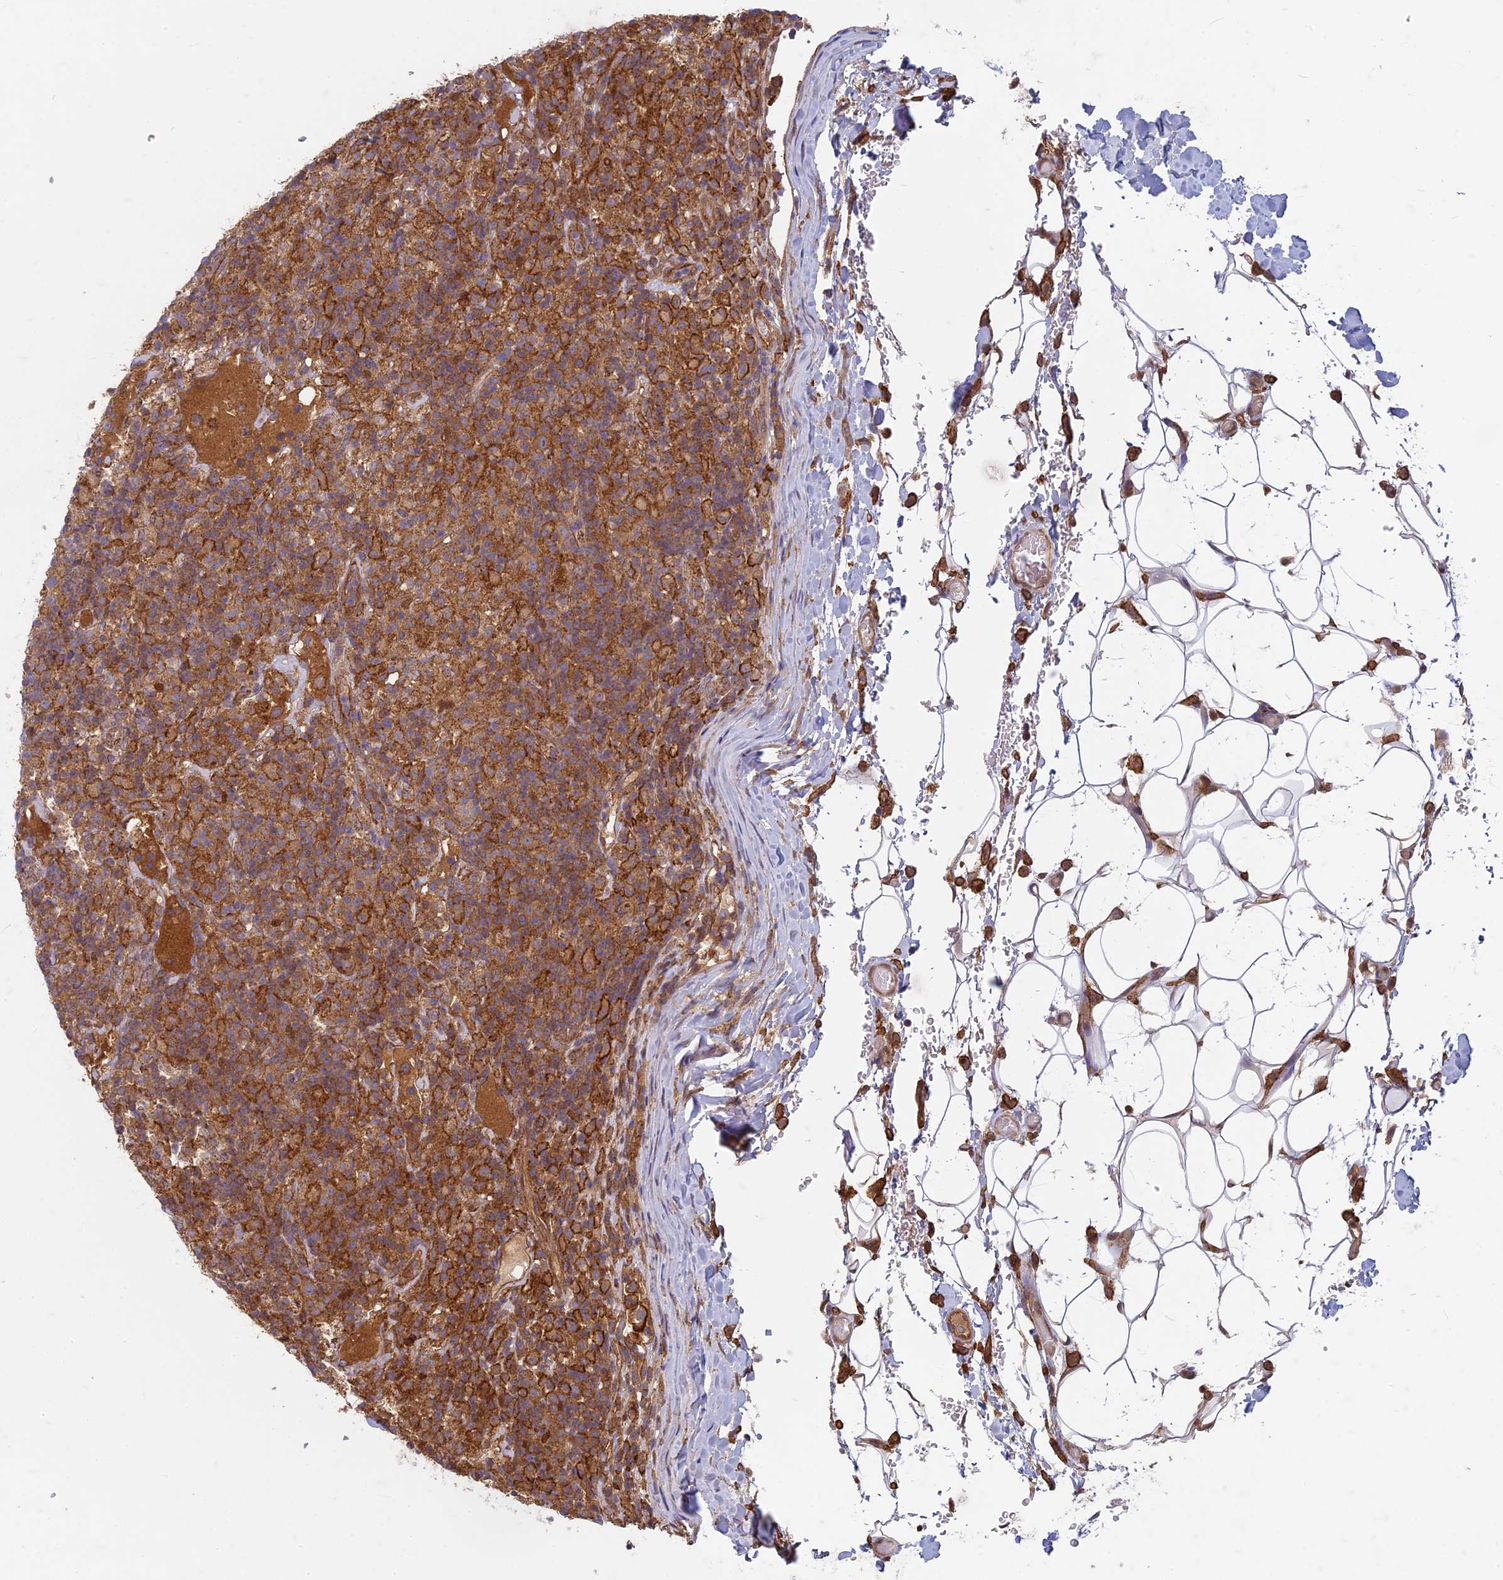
{"staining": {"intensity": "moderate", "quantity": ">75%", "location": "cytoplasmic/membranous"}, "tissue": "lymphoma", "cell_type": "Tumor cells", "image_type": "cancer", "snomed": [{"axis": "morphology", "description": "Hodgkin's disease, NOS"}, {"axis": "topography", "description": "Lymph node"}], "caption": "Immunohistochemistry of human lymphoma shows medium levels of moderate cytoplasmic/membranous expression in about >75% of tumor cells.", "gene": "TCF25", "patient": {"sex": "male", "age": 70}}